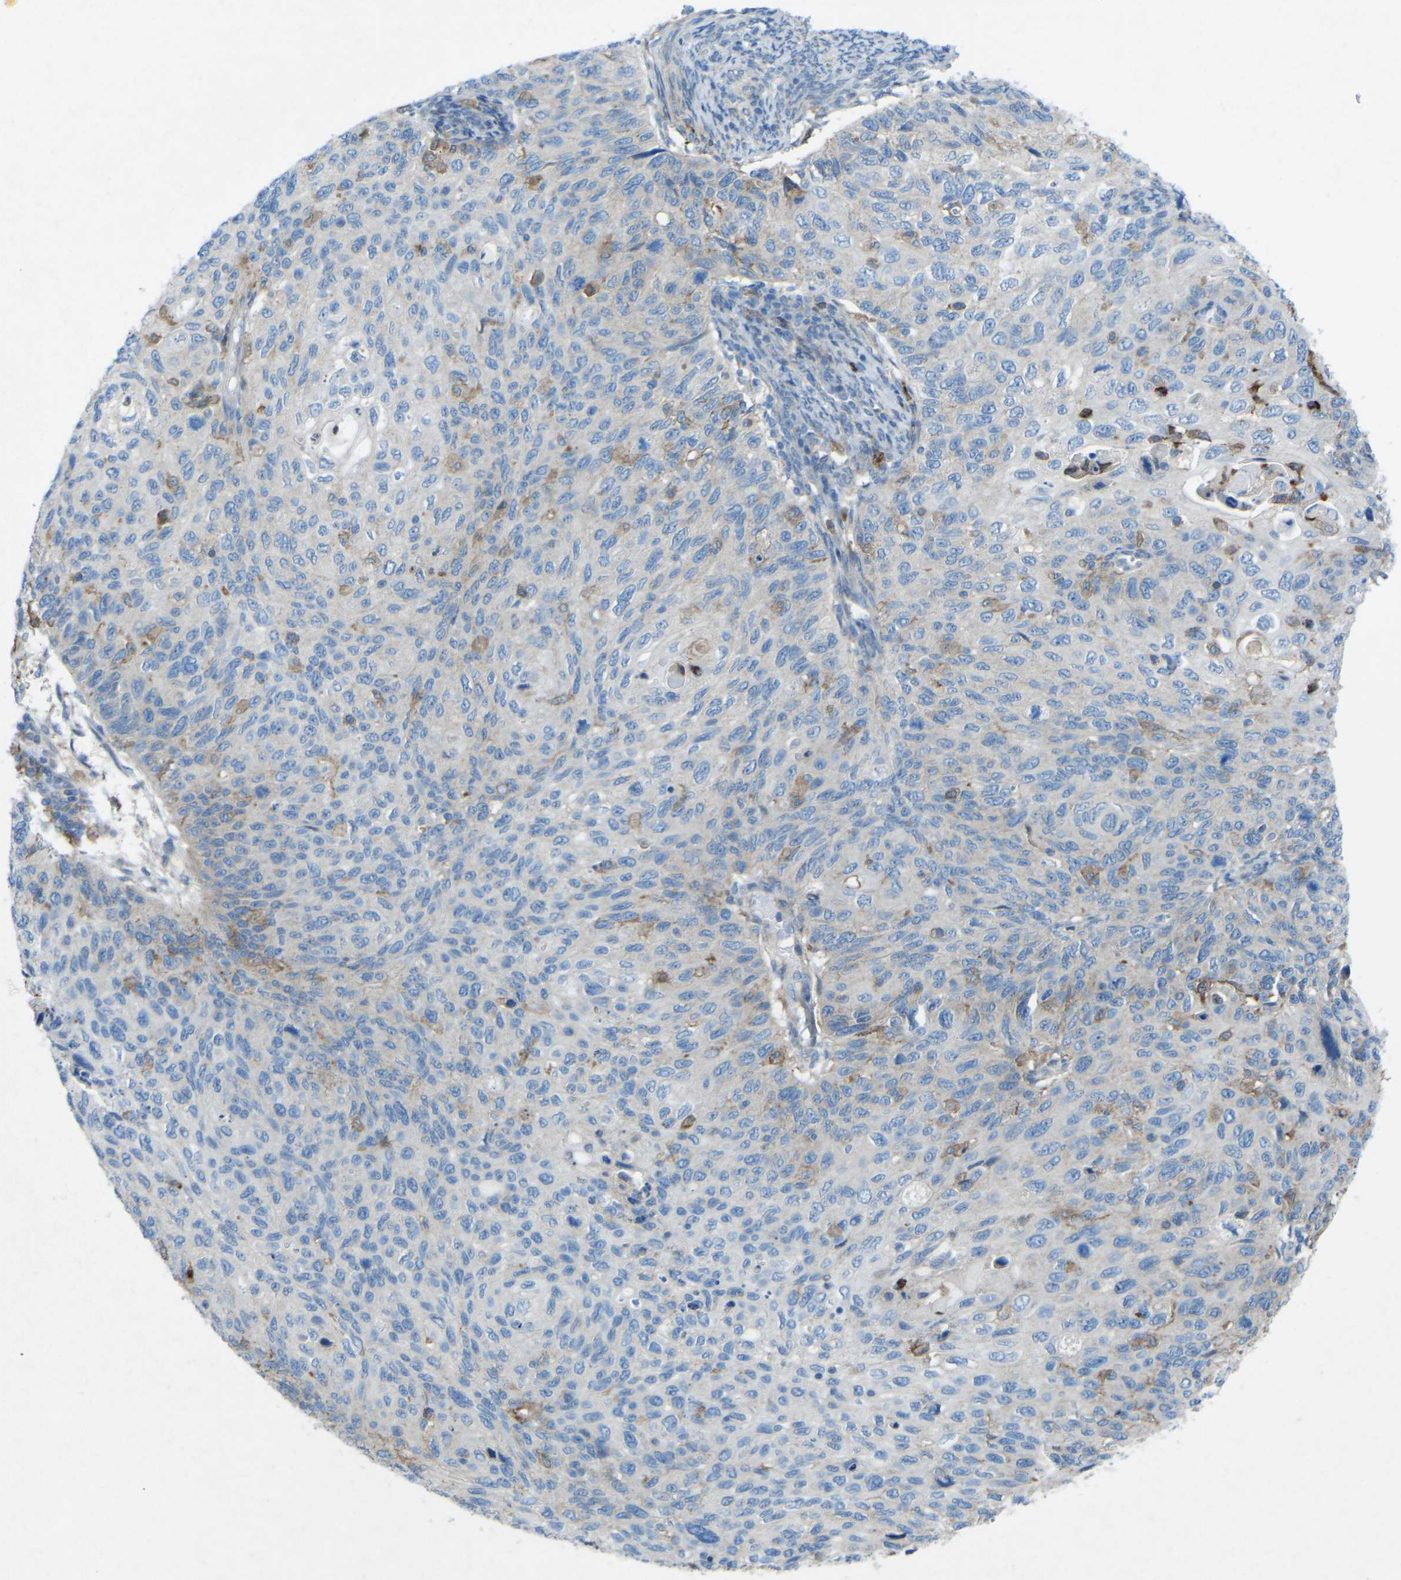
{"staining": {"intensity": "moderate", "quantity": "<25%", "location": "cytoplasmic/membranous"}, "tissue": "cervical cancer", "cell_type": "Tumor cells", "image_type": "cancer", "snomed": [{"axis": "morphology", "description": "Squamous cell carcinoma, NOS"}, {"axis": "topography", "description": "Cervix"}], "caption": "Tumor cells exhibit low levels of moderate cytoplasmic/membranous positivity in about <25% of cells in human cervical cancer (squamous cell carcinoma).", "gene": "STK11", "patient": {"sex": "female", "age": 70}}